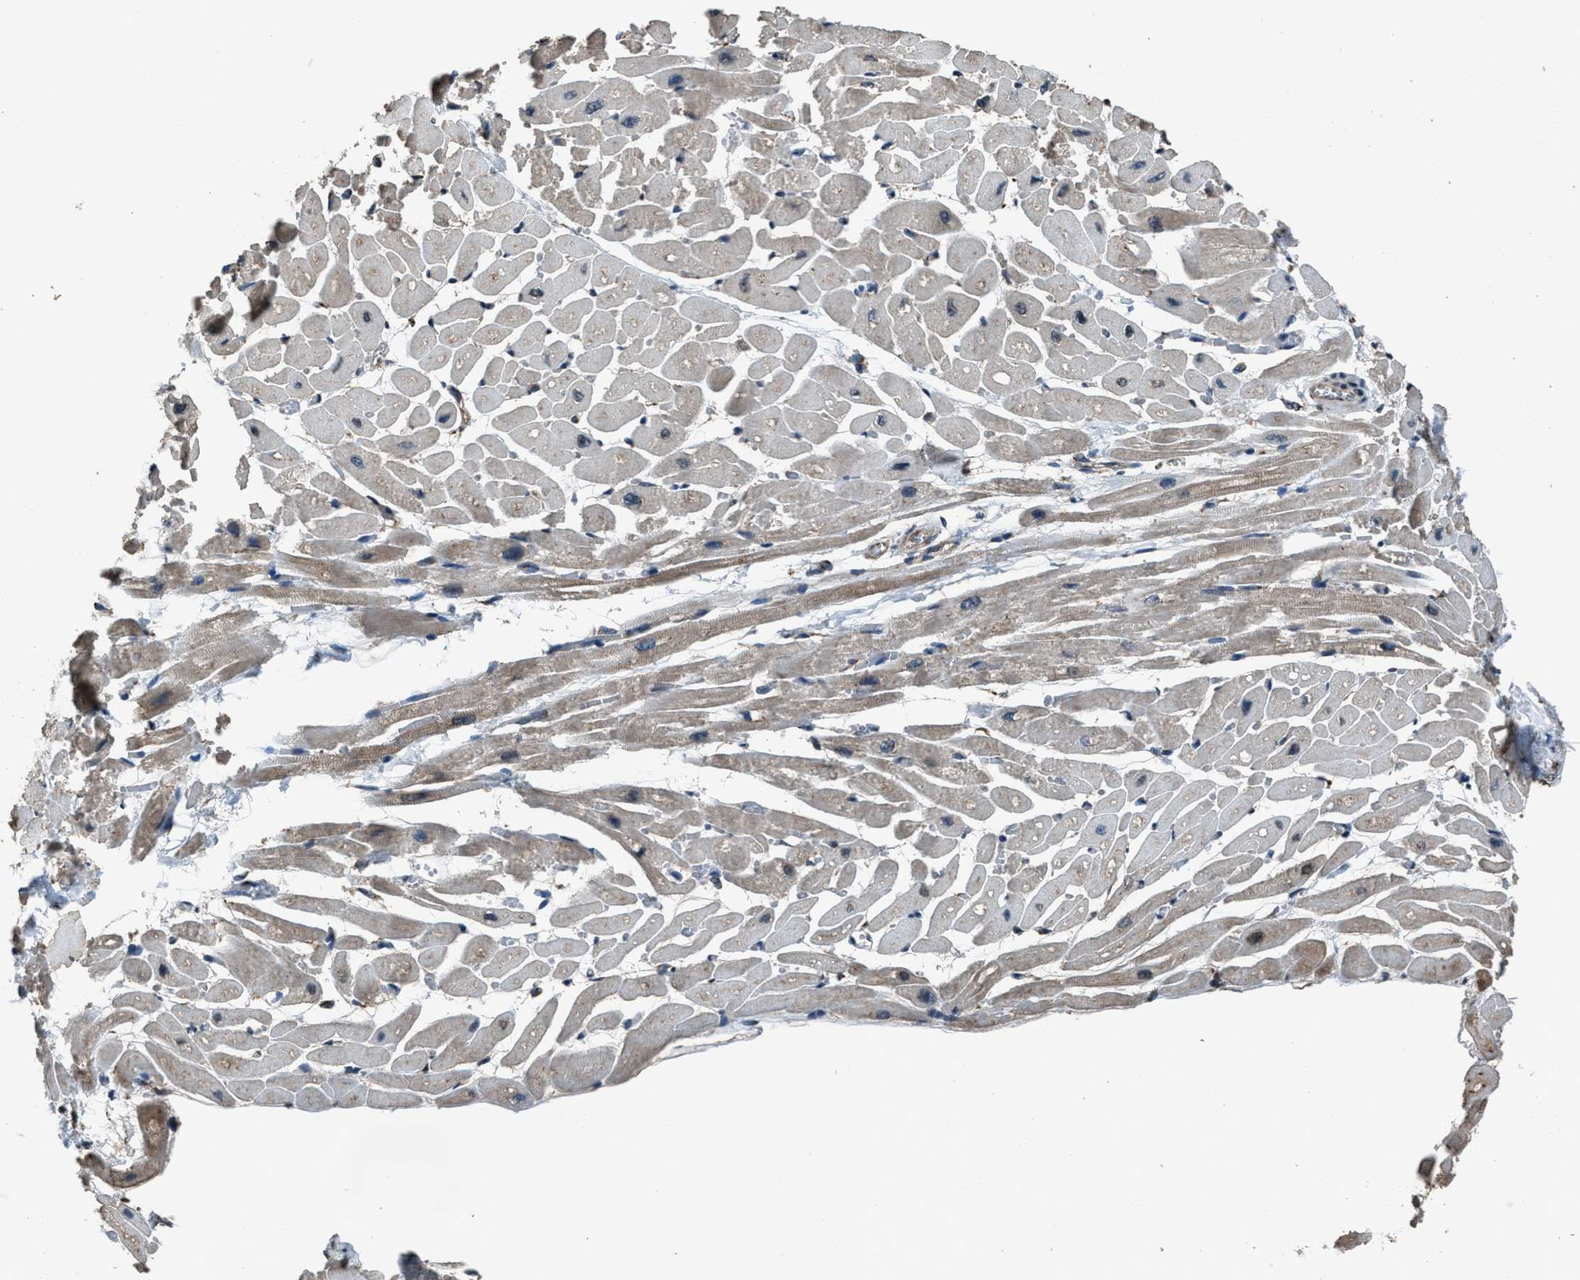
{"staining": {"intensity": "moderate", "quantity": "25%-75%", "location": "cytoplasmic/membranous"}, "tissue": "heart muscle", "cell_type": "Cardiomyocytes", "image_type": "normal", "snomed": [{"axis": "morphology", "description": "Normal tissue, NOS"}, {"axis": "topography", "description": "Heart"}], "caption": "Protein staining reveals moderate cytoplasmic/membranous positivity in about 25%-75% of cardiomyocytes in normal heart muscle.", "gene": "SLC38A10", "patient": {"sex": "male", "age": 45}}